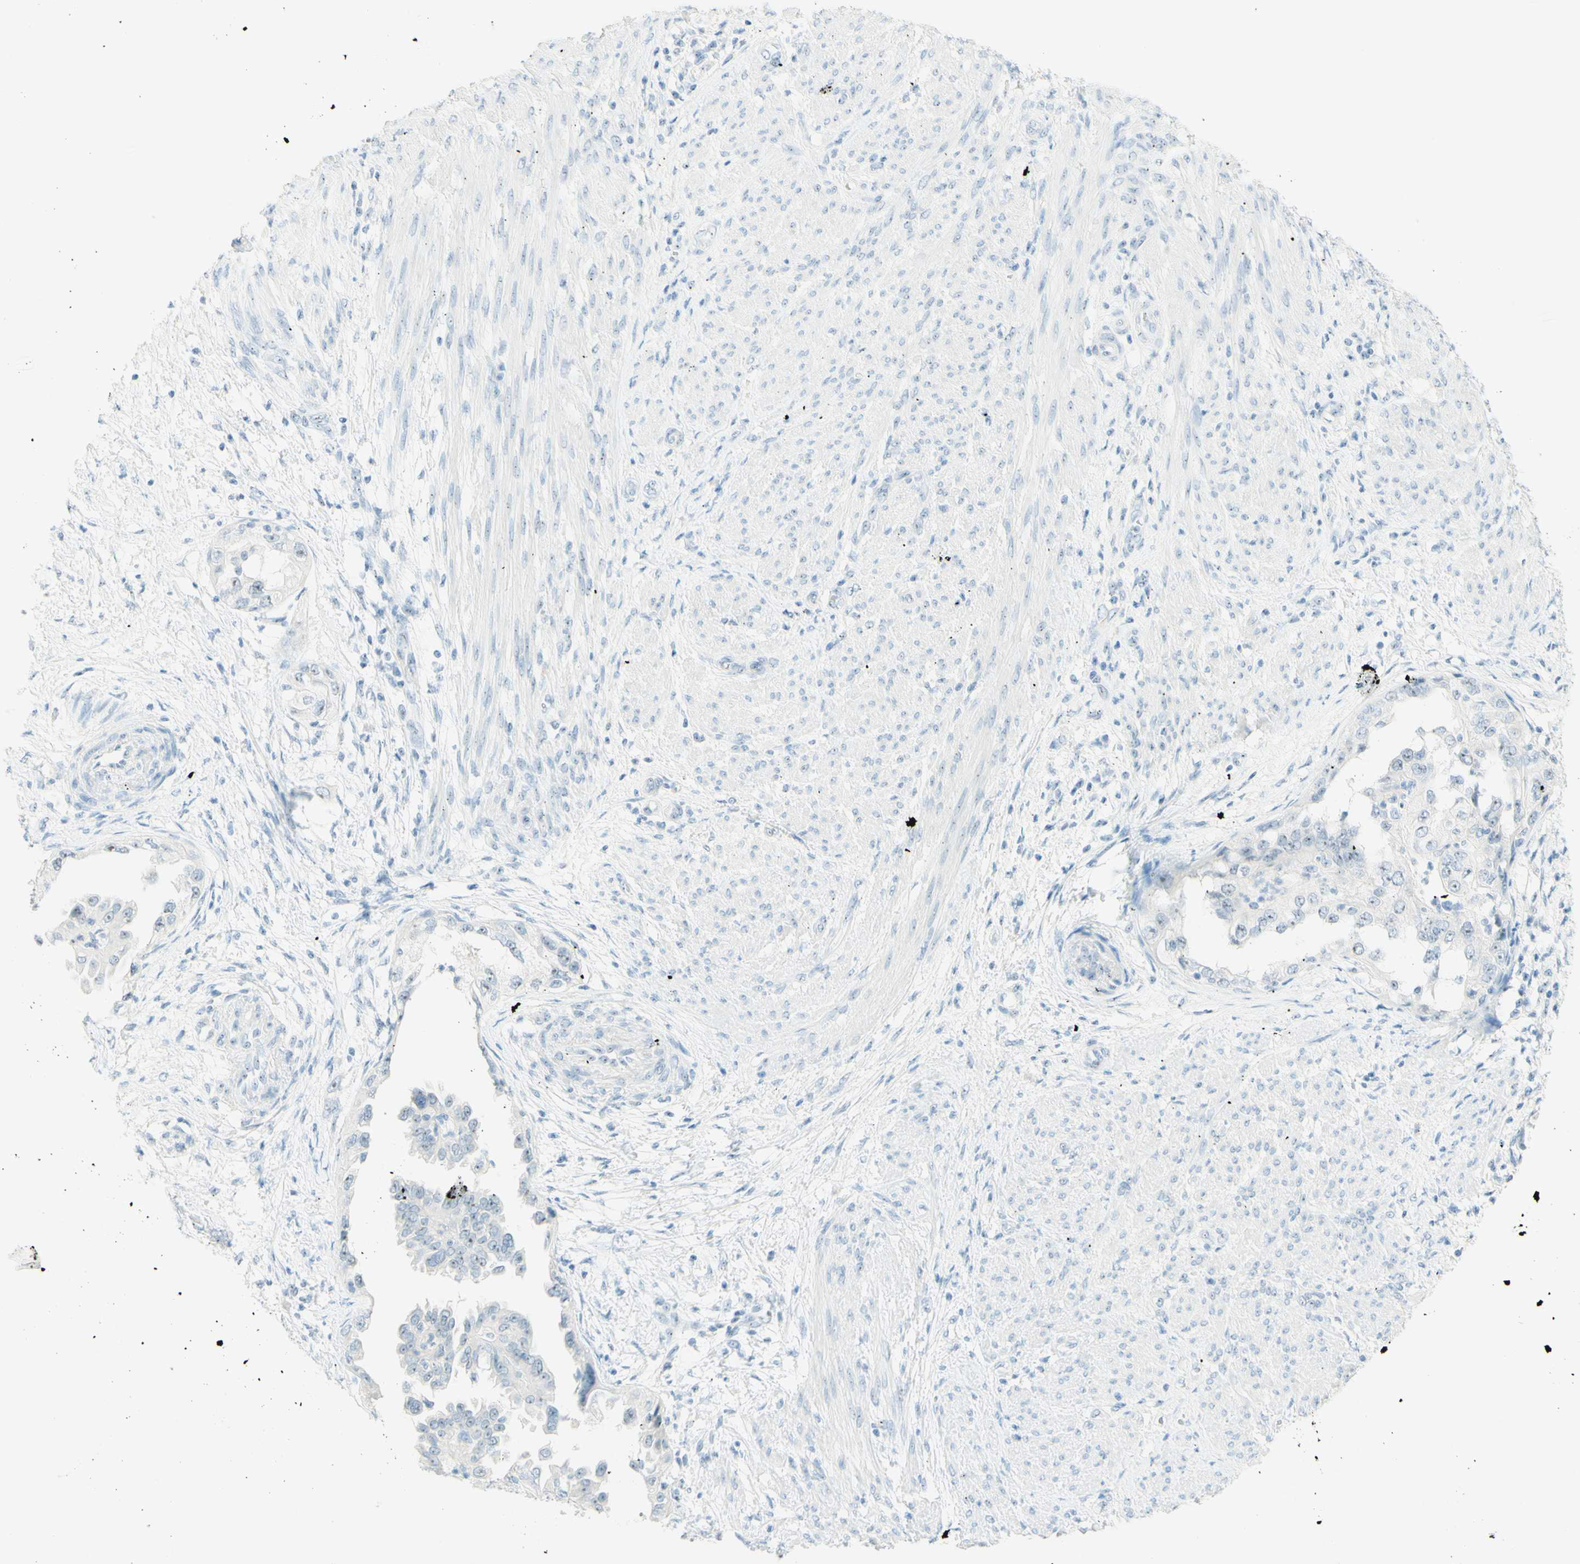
{"staining": {"intensity": "negative", "quantity": "none", "location": "none"}, "tissue": "endometrial cancer", "cell_type": "Tumor cells", "image_type": "cancer", "snomed": [{"axis": "morphology", "description": "Adenocarcinoma, NOS"}, {"axis": "topography", "description": "Endometrium"}], "caption": "DAB immunohistochemical staining of human endometrial adenocarcinoma reveals no significant staining in tumor cells.", "gene": "FMR1NB", "patient": {"sex": "female", "age": 85}}